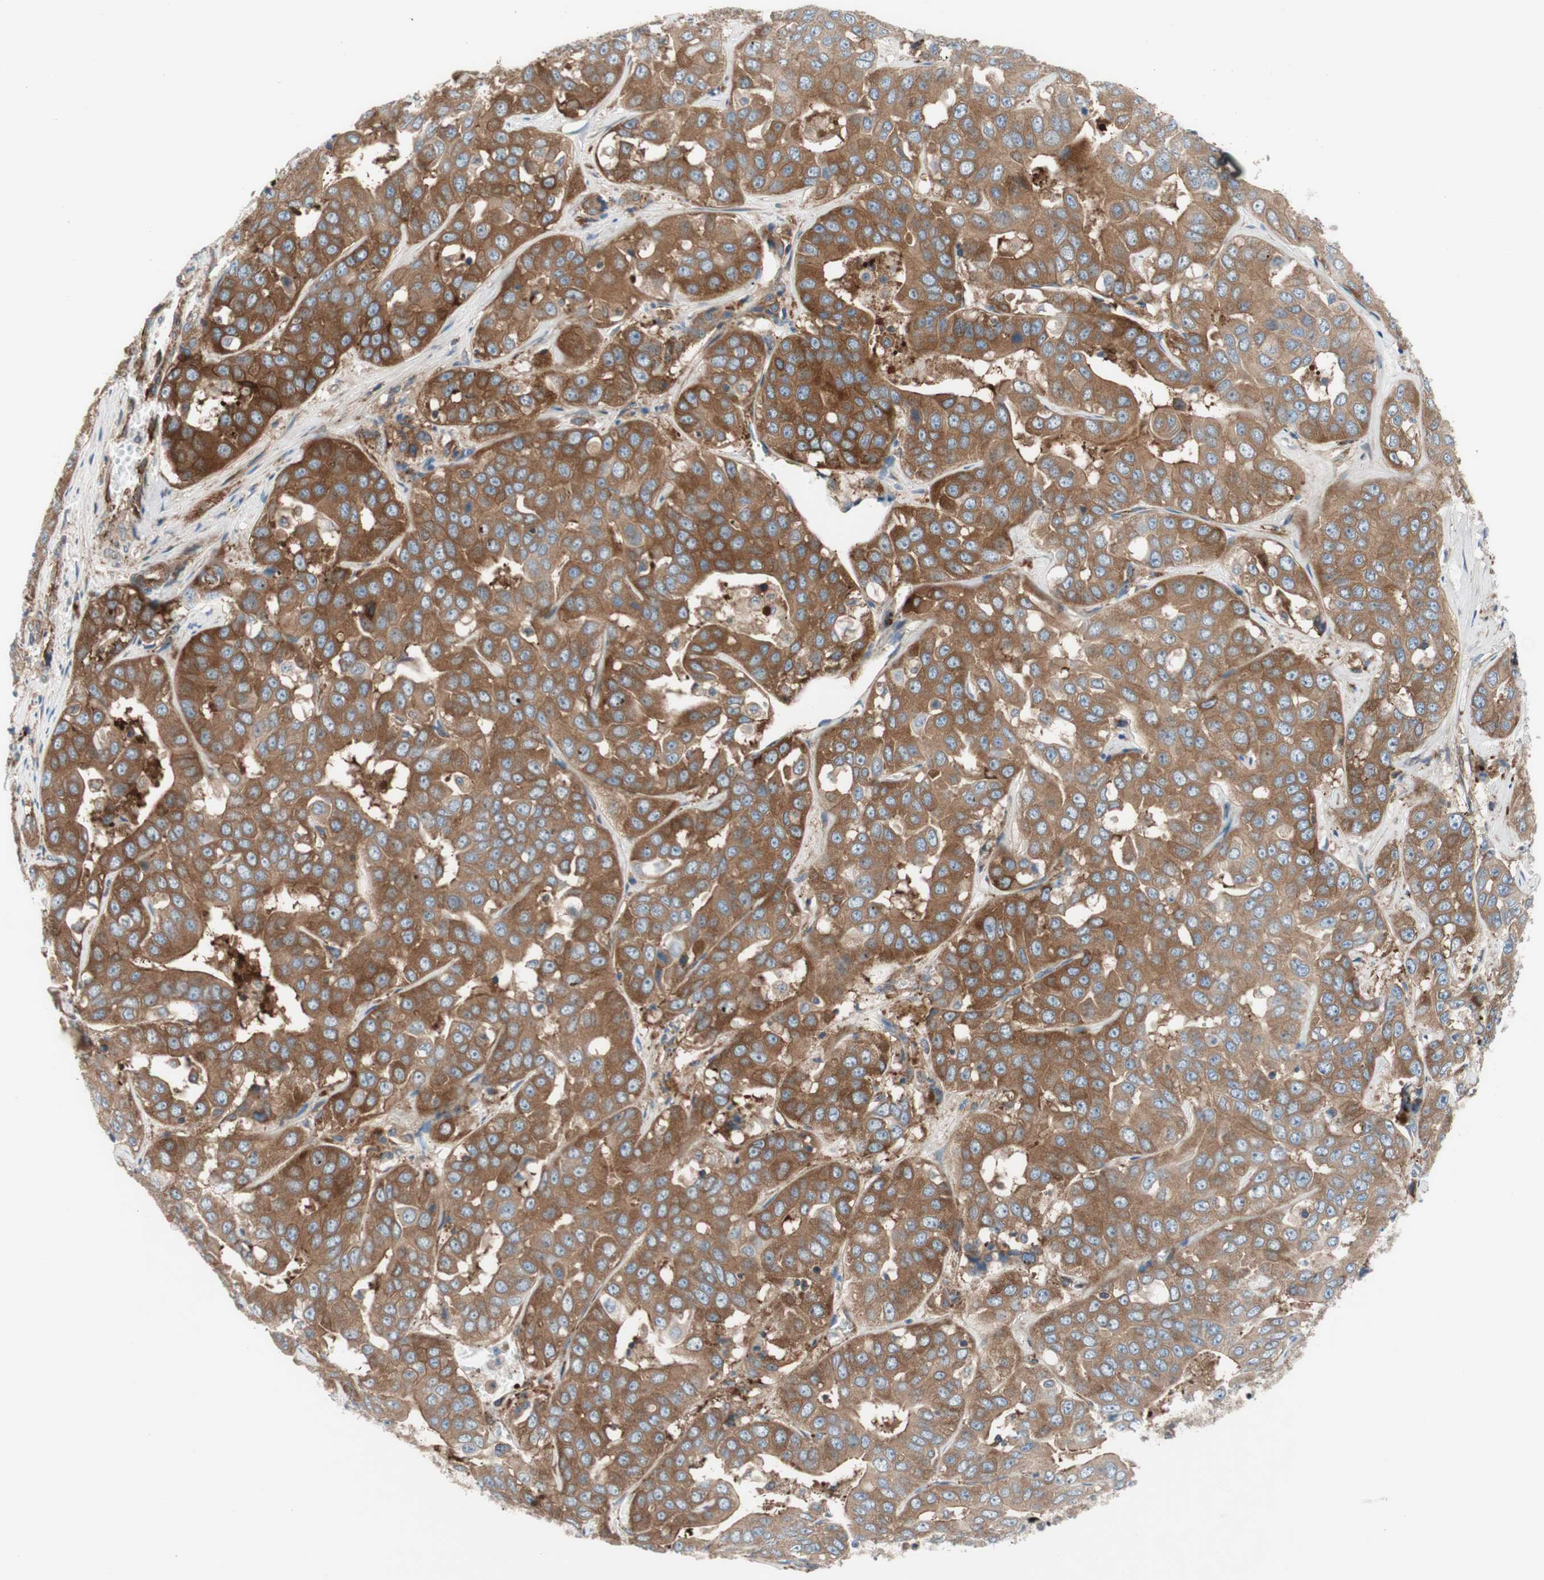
{"staining": {"intensity": "moderate", "quantity": ">75%", "location": "cytoplasmic/membranous"}, "tissue": "liver cancer", "cell_type": "Tumor cells", "image_type": "cancer", "snomed": [{"axis": "morphology", "description": "Cholangiocarcinoma"}, {"axis": "topography", "description": "Liver"}], "caption": "Tumor cells reveal moderate cytoplasmic/membranous staining in about >75% of cells in cholangiocarcinoma (liver). Immunohistochemistry (ihc) stains the protein in brown and the nuclei are stained blue.", "gene": "CCN4", "patient": {"sex": "female", "age": 52}}